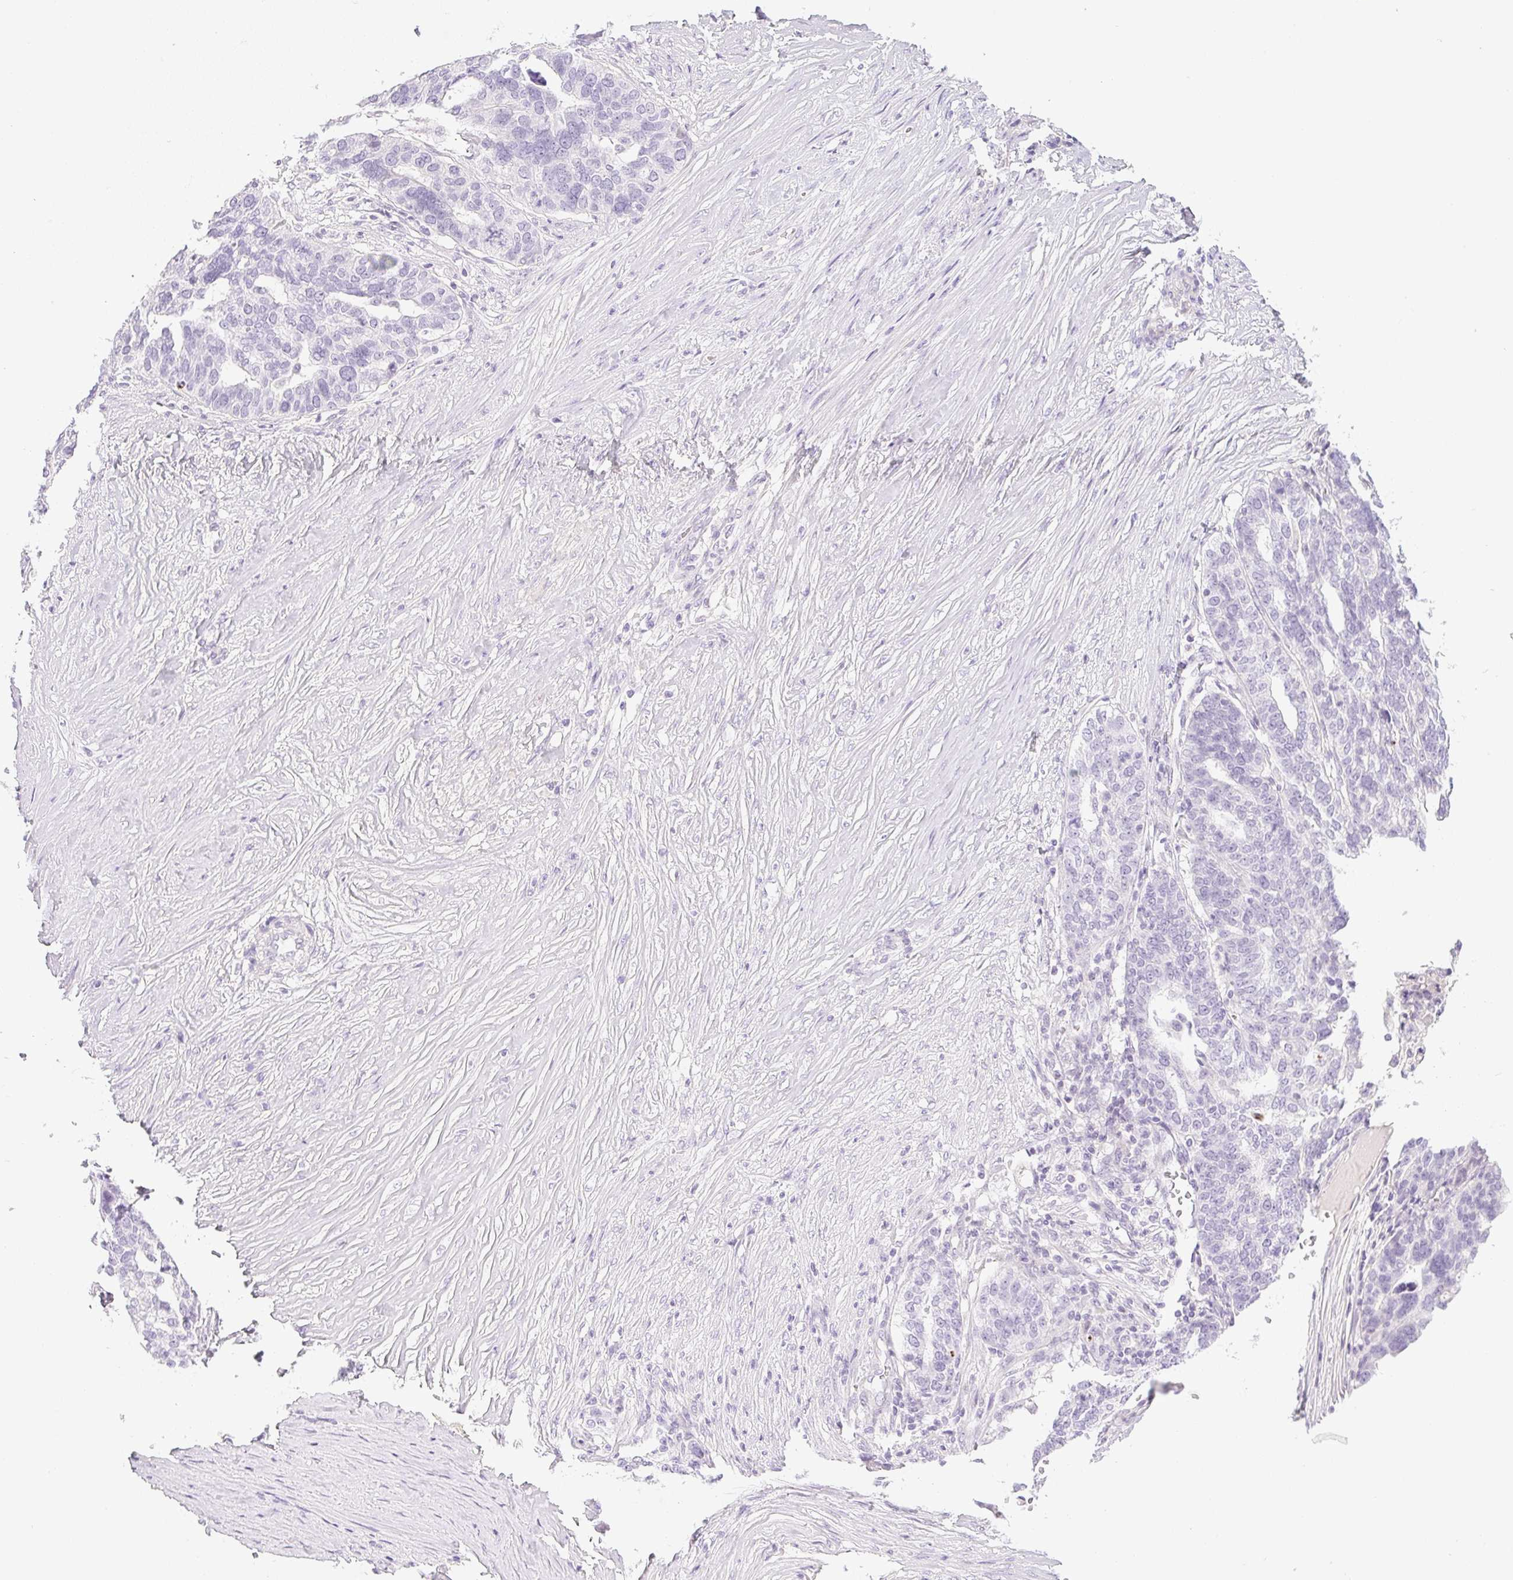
{"staining": {"intensity": "negative", "quantity": "none", "location": "none"}, "tissue": "ovarian cancer", "cell_type": "Tumor cells", "image_type": "cancer", "snomed": [{"axis": "morphology", "description": "Cystadenocarcinoma, serous, NOS"}, {"axis": "topography", "description": "Ovary"}], "caption": "Tumor cells show no significant staining in ovarian cancer.", "gene": "MIA2", "patient": {"sex": "female", "age": 59}}